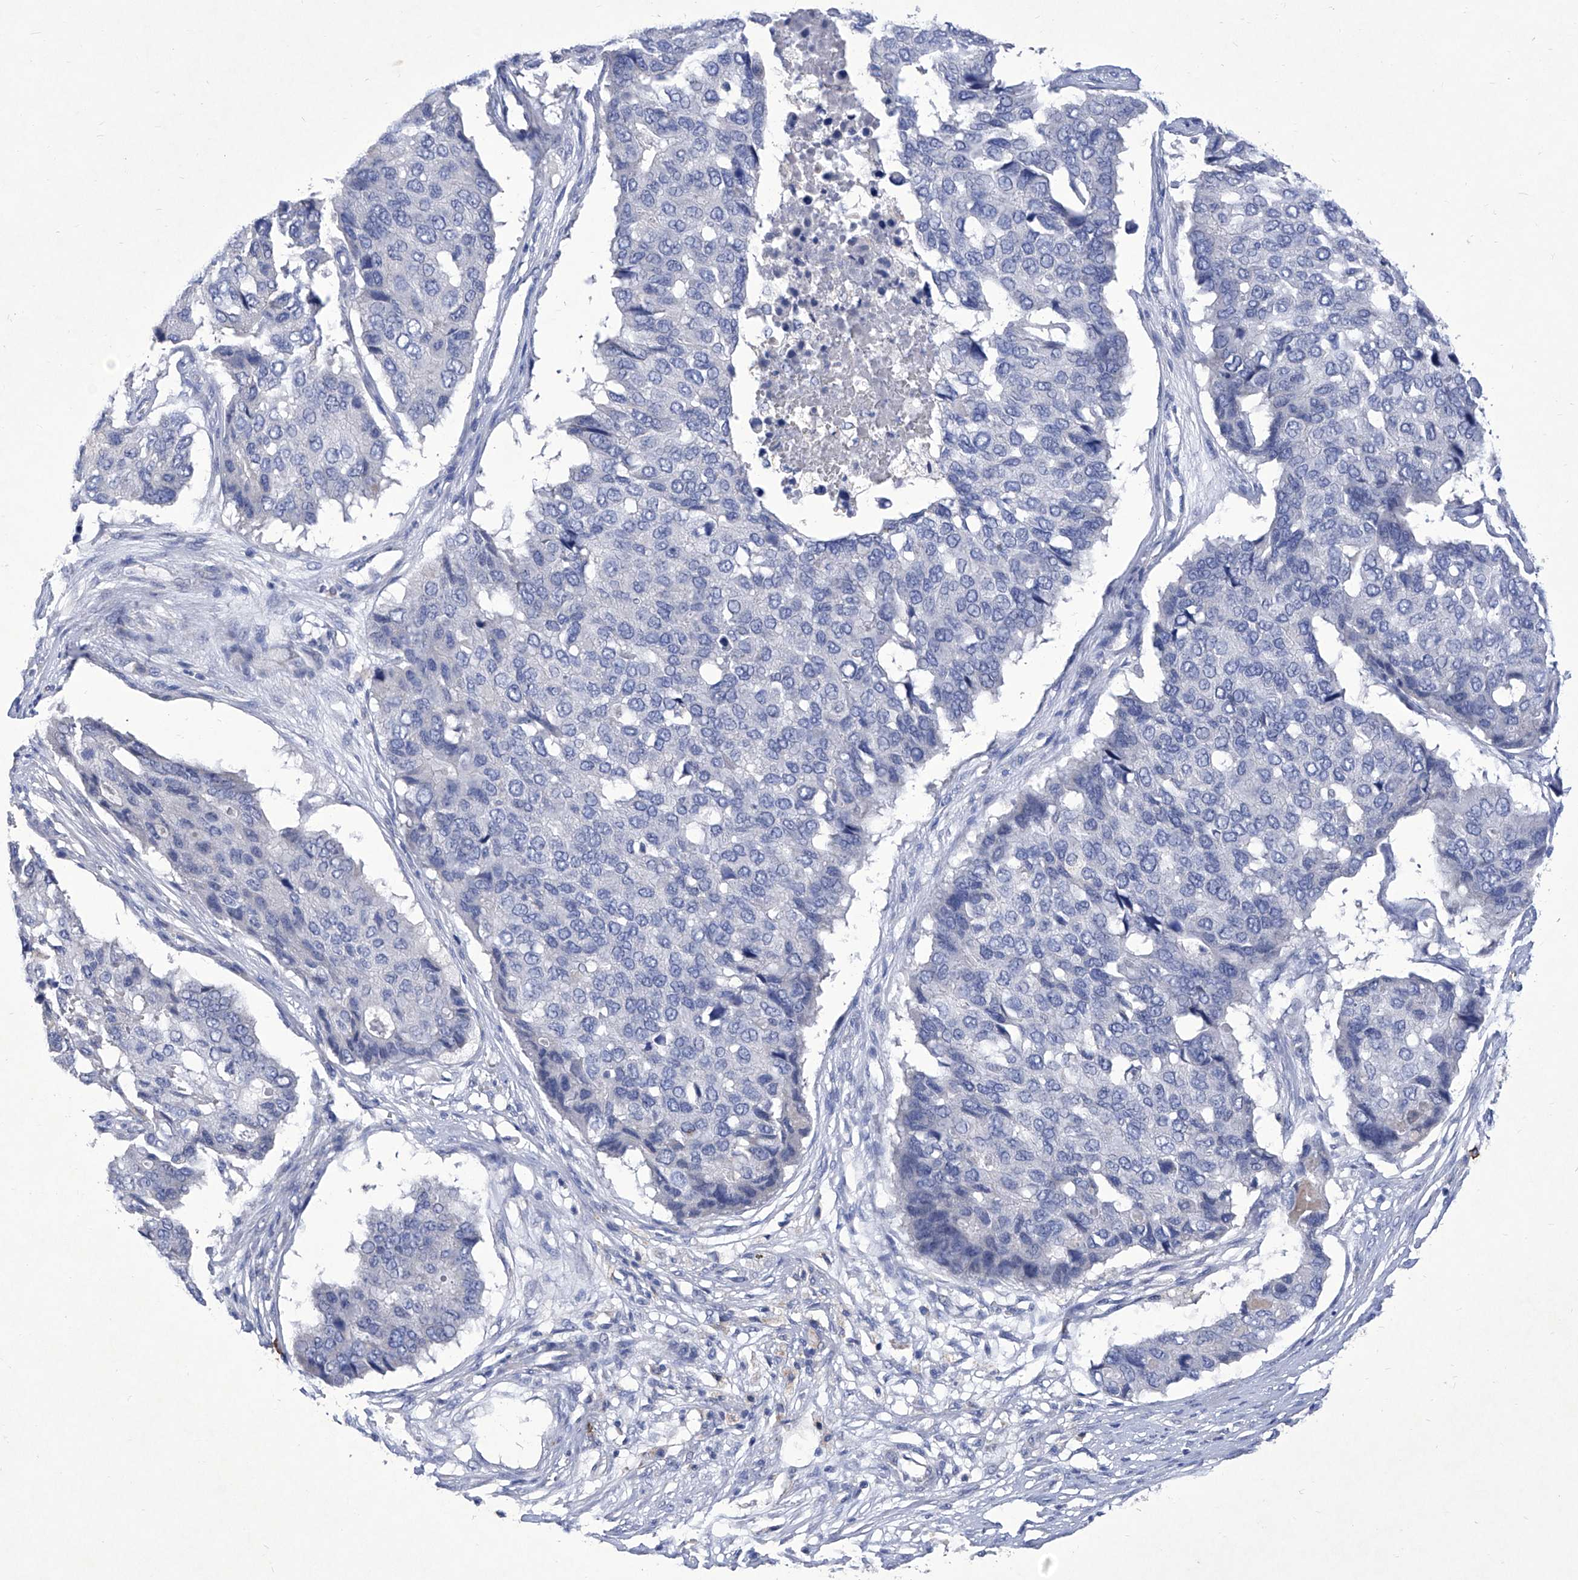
{"staining": {"intensity": "negative", "quantity": "none", "location": "none"}, "tissue": "pancreatic cancer", "cell_type": "Tumor cells", "image_type": "cancer", "snomed": [{"axis": "morphology", "description": "Adenocarcinoma, NOS"}, {"axis": "topography", "description": "Pancreas"}], "caption": "The IHC micrograph has no significant expression in tumor cells of pancreatic cancer (adenocarcinoma) tissue.", "gene": "IFNL2", "patient": {"sex": "male", "age": 50}}